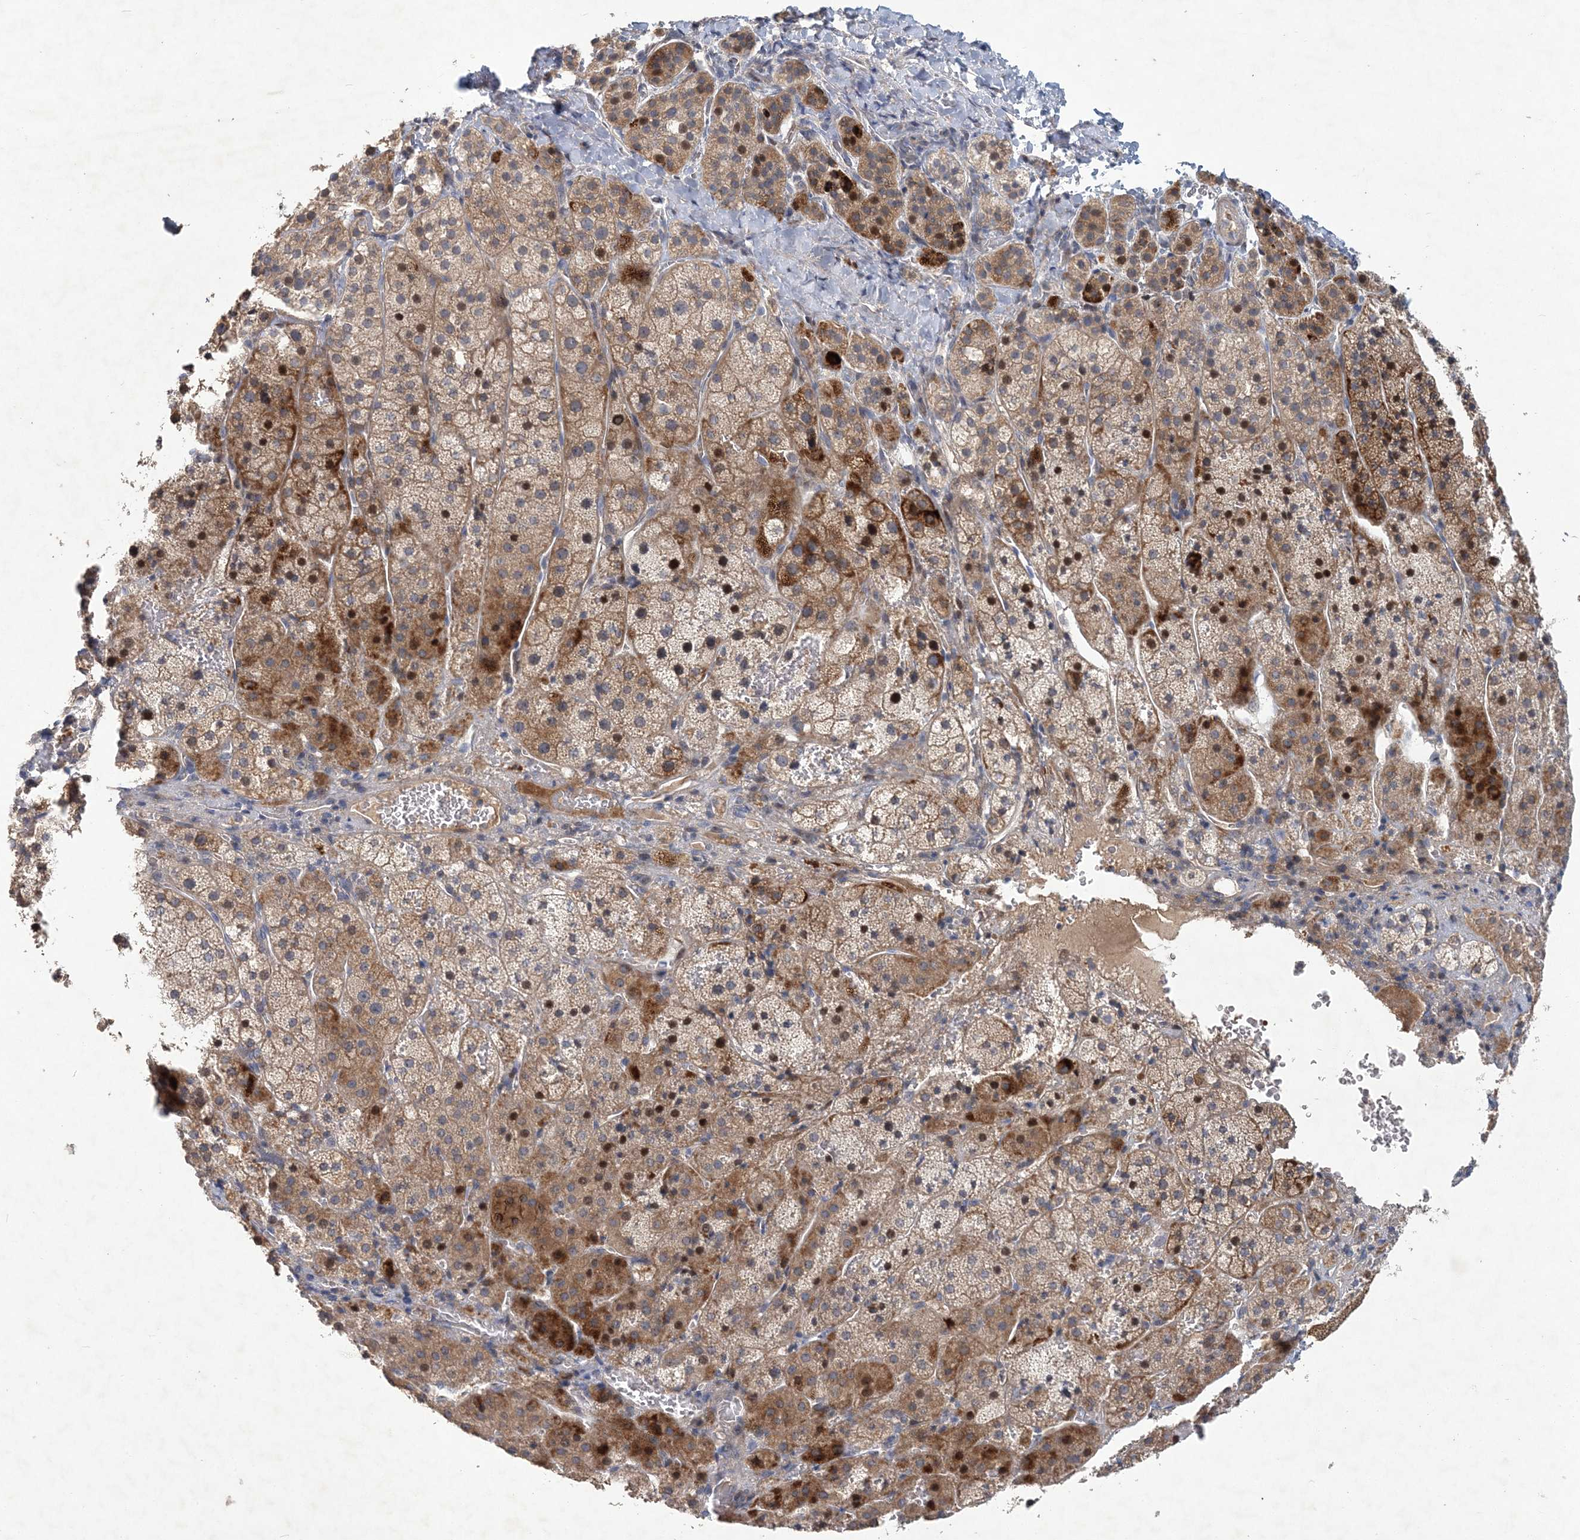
{"staining": {"intensity": "moderate", "quantity": ">75%", "location": "cytoplasmic/membranous,nuclear"}, "tissue": "adrenal gland", "cell_type": "Glandular cells", "image_type": "normal", "snomed": [{"axis": "morphology", "description": "Normal tissue, NOS"}, {"axis": "topography", "description": "Adrenal gland"}], "caption": "The micrograph exhibits immunohistochemical staining of unremarkable adrenal gland. There is moderate cytoplasmic/membranous,nuclear expression is seen in approximately >75% of glandular cells.", "gene": "RNF25", "patient": {"sex": "female", "age": 44}}